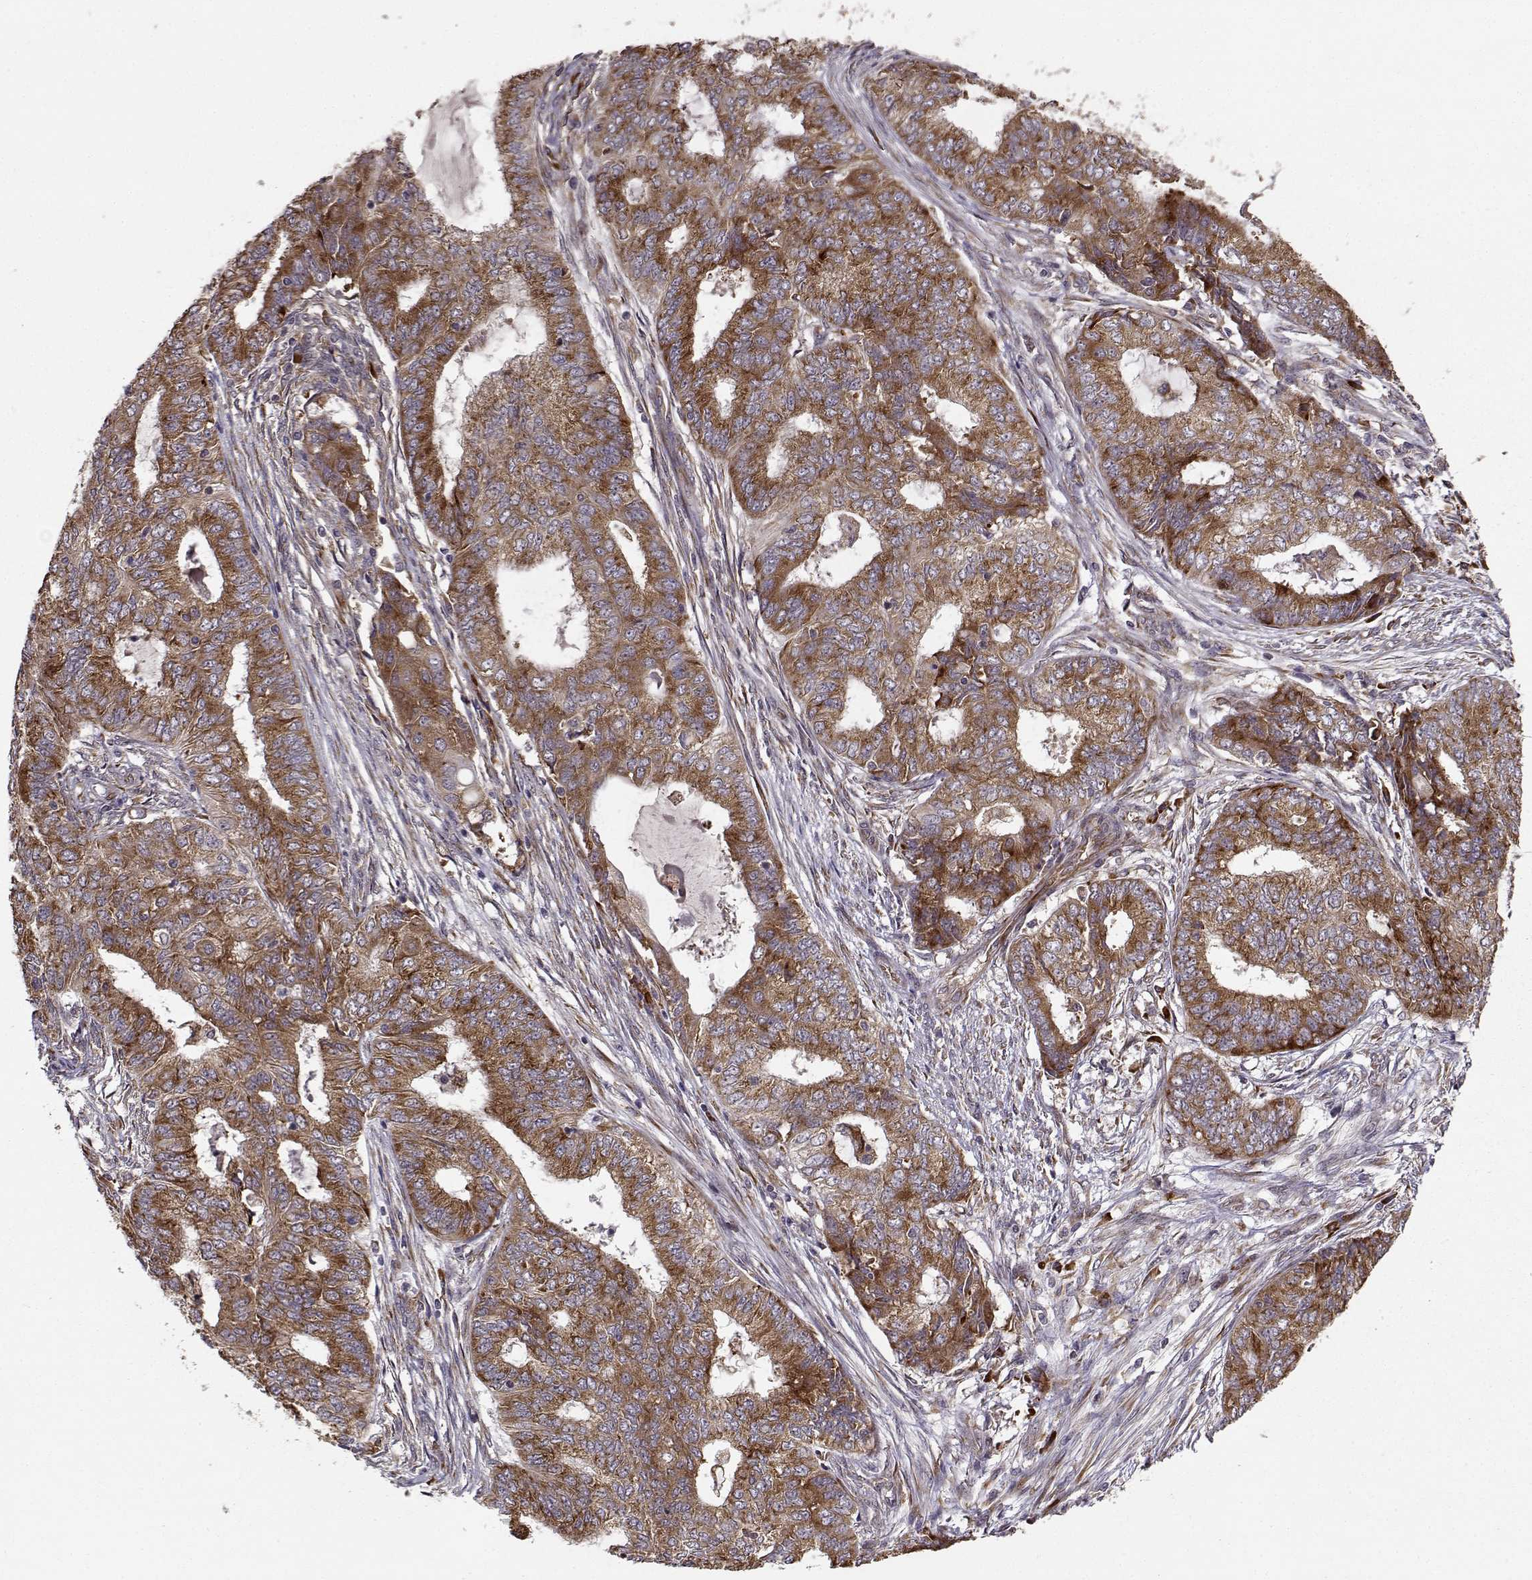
{"staining": {"intensity": "strong", "quantity": ">75%", "location": "cytoplasmic/membranous"}, "tissue": "endometrial cancer", "cell_type": "Tumor cells", "image_type": "cancer", "snomed": [{"axis": "morphology", "description": "Adenocarcinoma, NOS"}, {"axis": "topography", "description": "Endometrium"}], "caption": "This is an image of IHC staining of endometrial cancer, which shows strong expression in the cytoplasmic/membranous of tumor cells.", "gene": "RPL31", "patient": {"sex": "female", "age": 62}}